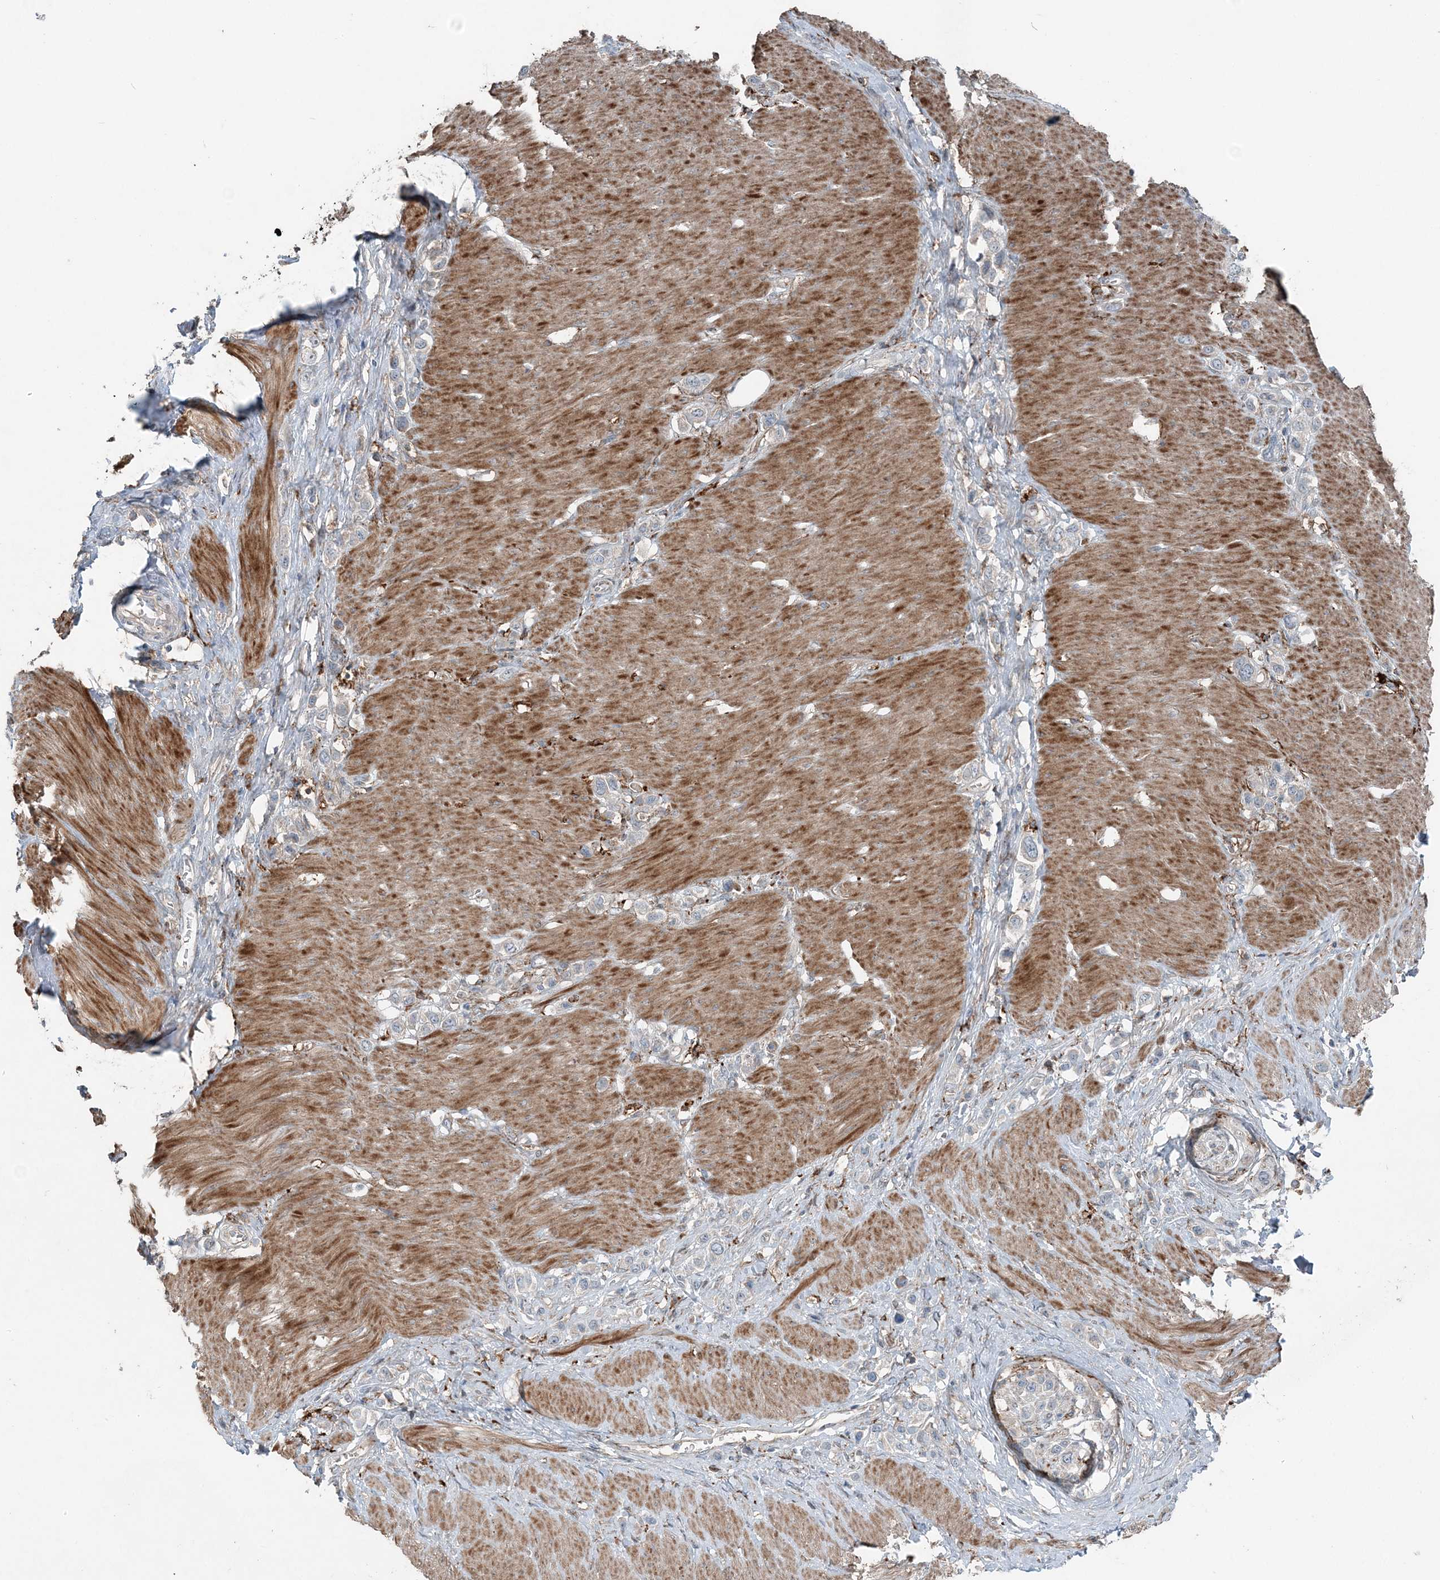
{"staining": {"intensity": "negative", "quantity": "none", "location": "none"}, "tissue": "stomach cancer", "cell_type": "Tumor cells", "image_type": "cancer", "snomed": [{"axis": "morphology", "description": "Normal tissue, NOS"}, {"axis": "morphology", "description": "Adenocarcinoma, NOS"}, {"axis": "topography", "description": "Stomach, upper"}, {"axis": "topography", "description": "Stomach"}], "caption": "Immunohistochemical staining of stomach cancer demonstrates no significant expression in tumor cells.", "gene": "KY", "patient": {"sex": "female", "age": 65}}